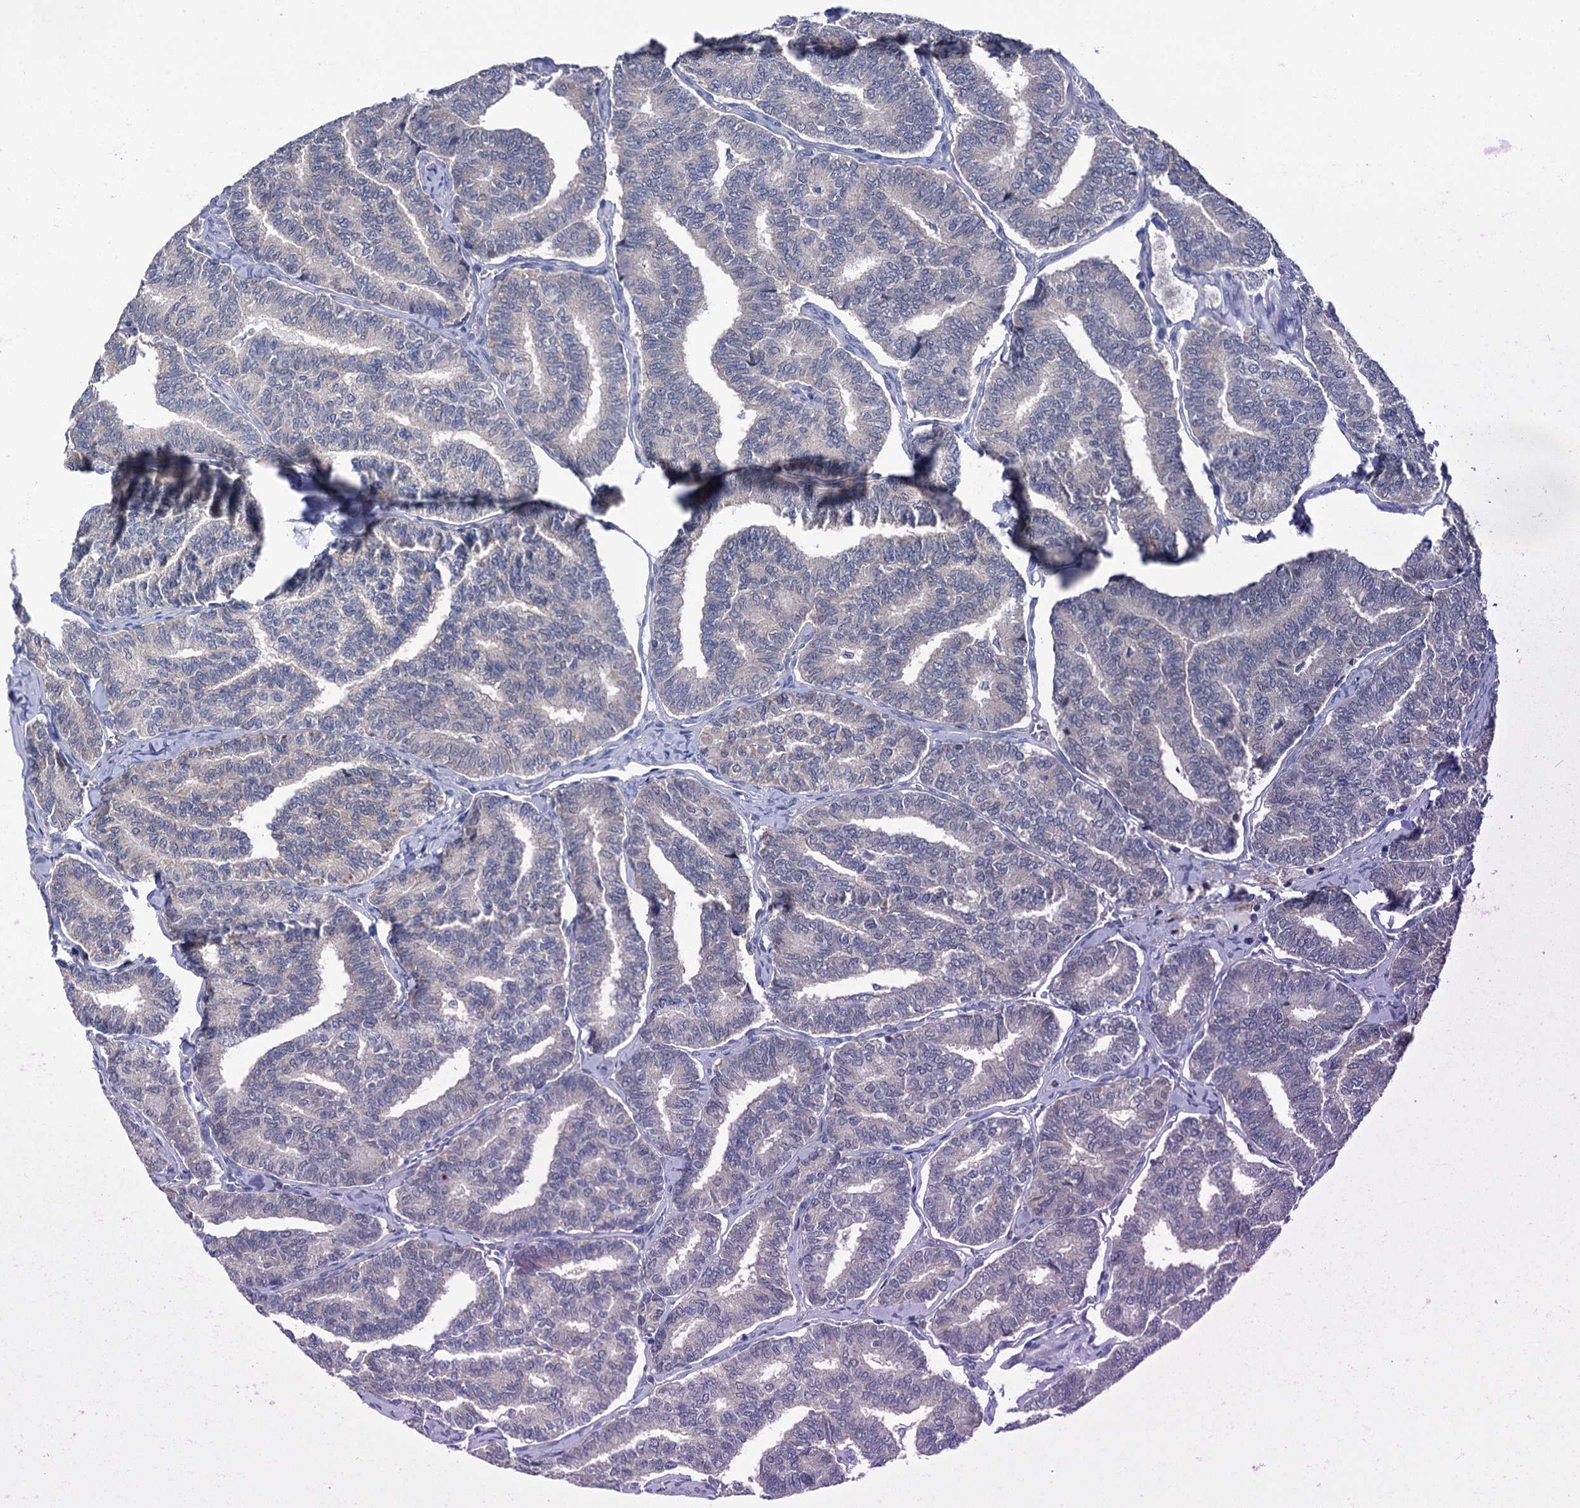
{"staining": {"intensity": "negative", "quantity": "none", "location": "none"}, "tissue": "thyroid cancer", "cell_type": "Tumor cells", "image_type": "cancer", "snomed": [{"axis": "morphology", "description": "Papillary adenocarcinoma, NOS"}, {"axis": "topography", "description": "Thyroid gland"}], "caption": "Immunohistochemistry of thyroid cancer exhibits no positivity in tumor cells.", "gene": "ANKRD42", "patient": {"sex": "female", "age": 35}}